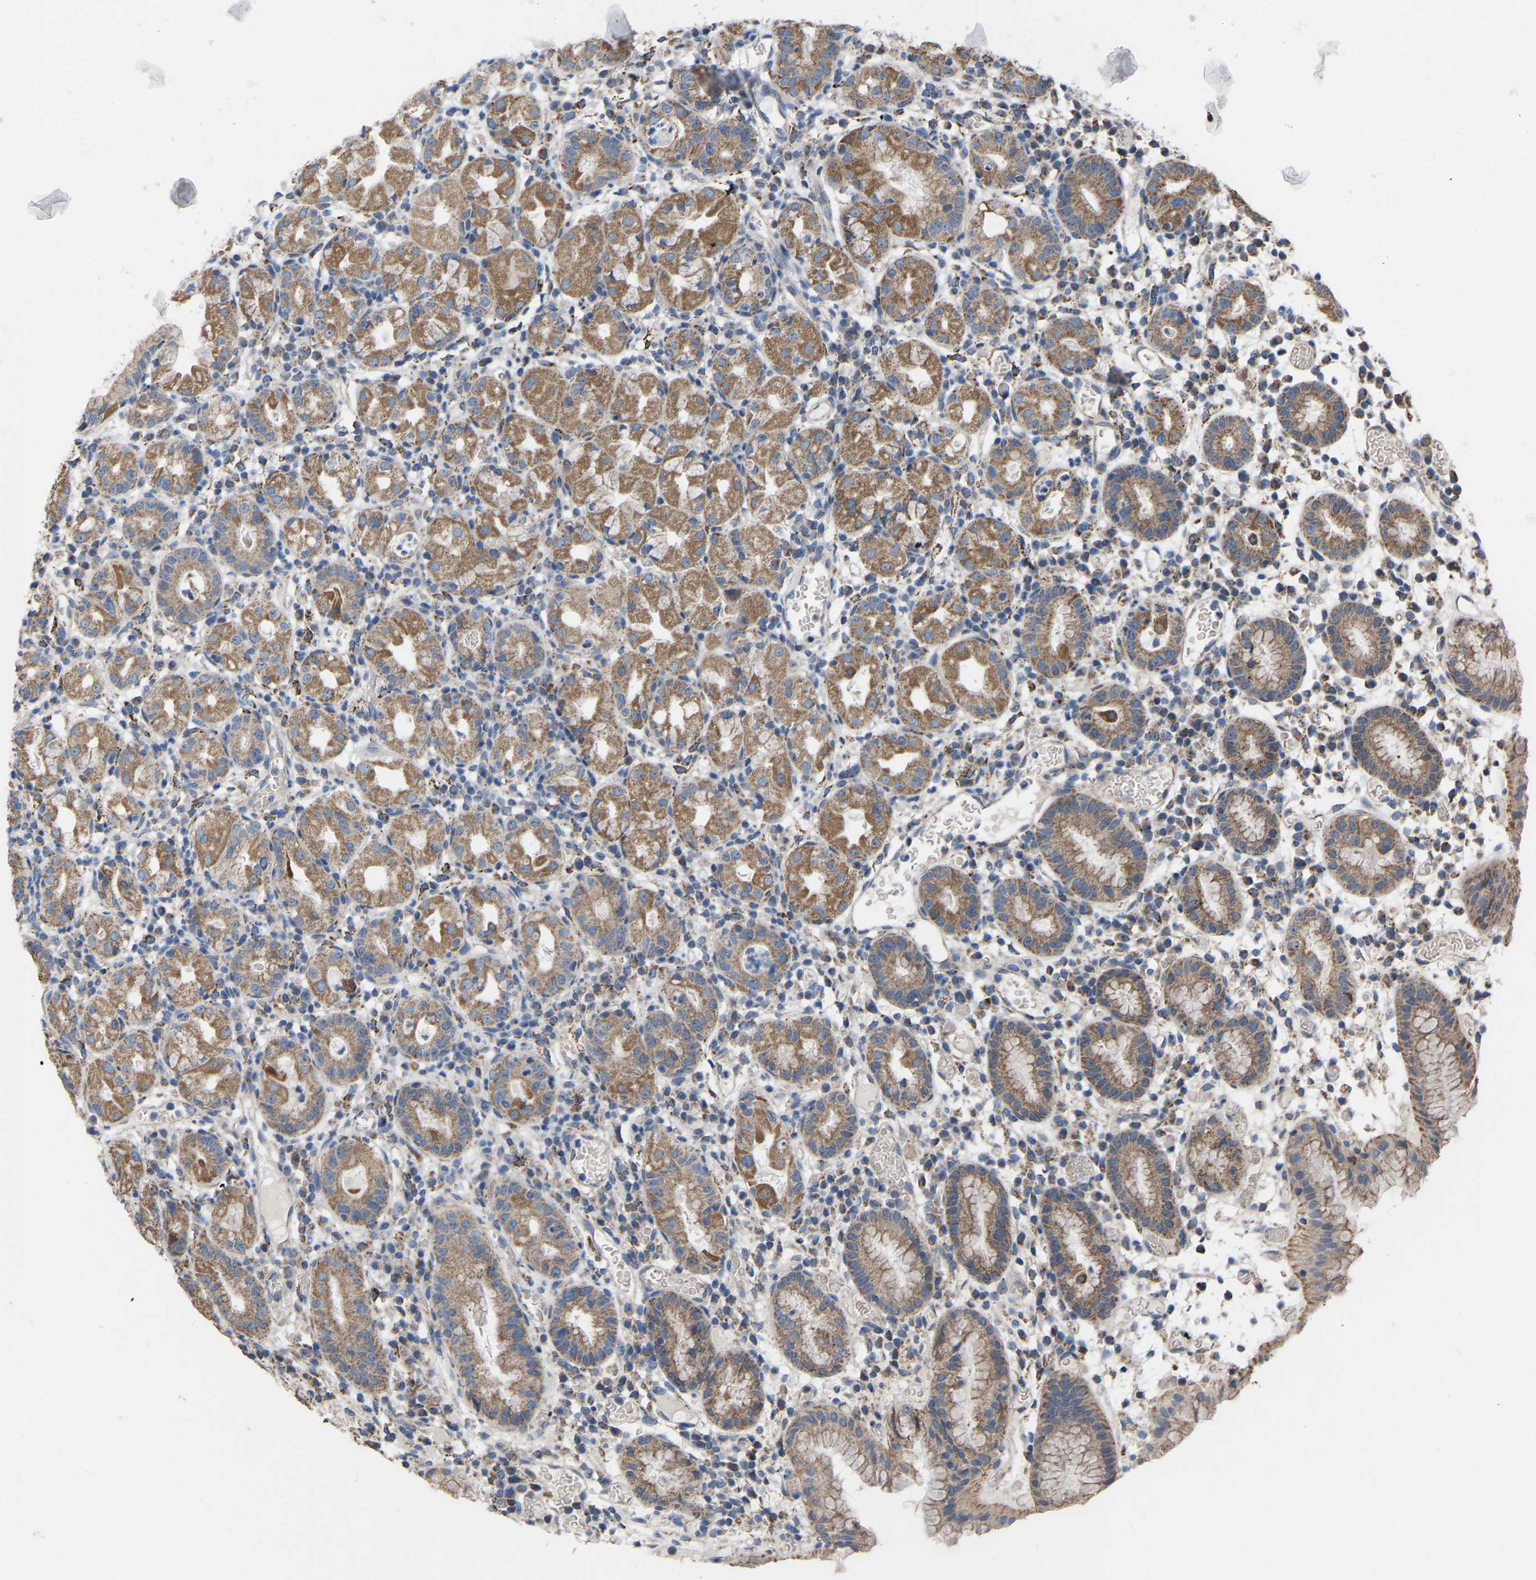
{"staining": {"intensity": "moderate", "quantity": ">75%", "location": "cytoplasmic/membranous"}, "tissue": "stomach", "cell_type": "Glandular cells", "image_type": "normal", "snomed": [{"axis": "morphology", "description": "Normal tissue, NOS"}, {"axis": "topography", "description": "Stomach"}, {"axis": "topography", "description": "Stomach, lower"}], "caption": "Immunohistochemistry staining of normal stomach, which displays medium levels of moderate cytoplasmic/membranous staining in approximately >75% of glandular cells indicating moderate cytoplasmic/membranous protein staining. The staining was performed using DAB (brown) for protein detection and nuclei were counterstained in hematoxylin (blue).", "gene": "BCL10", "patient": {"sex": "female", "age": 75}}